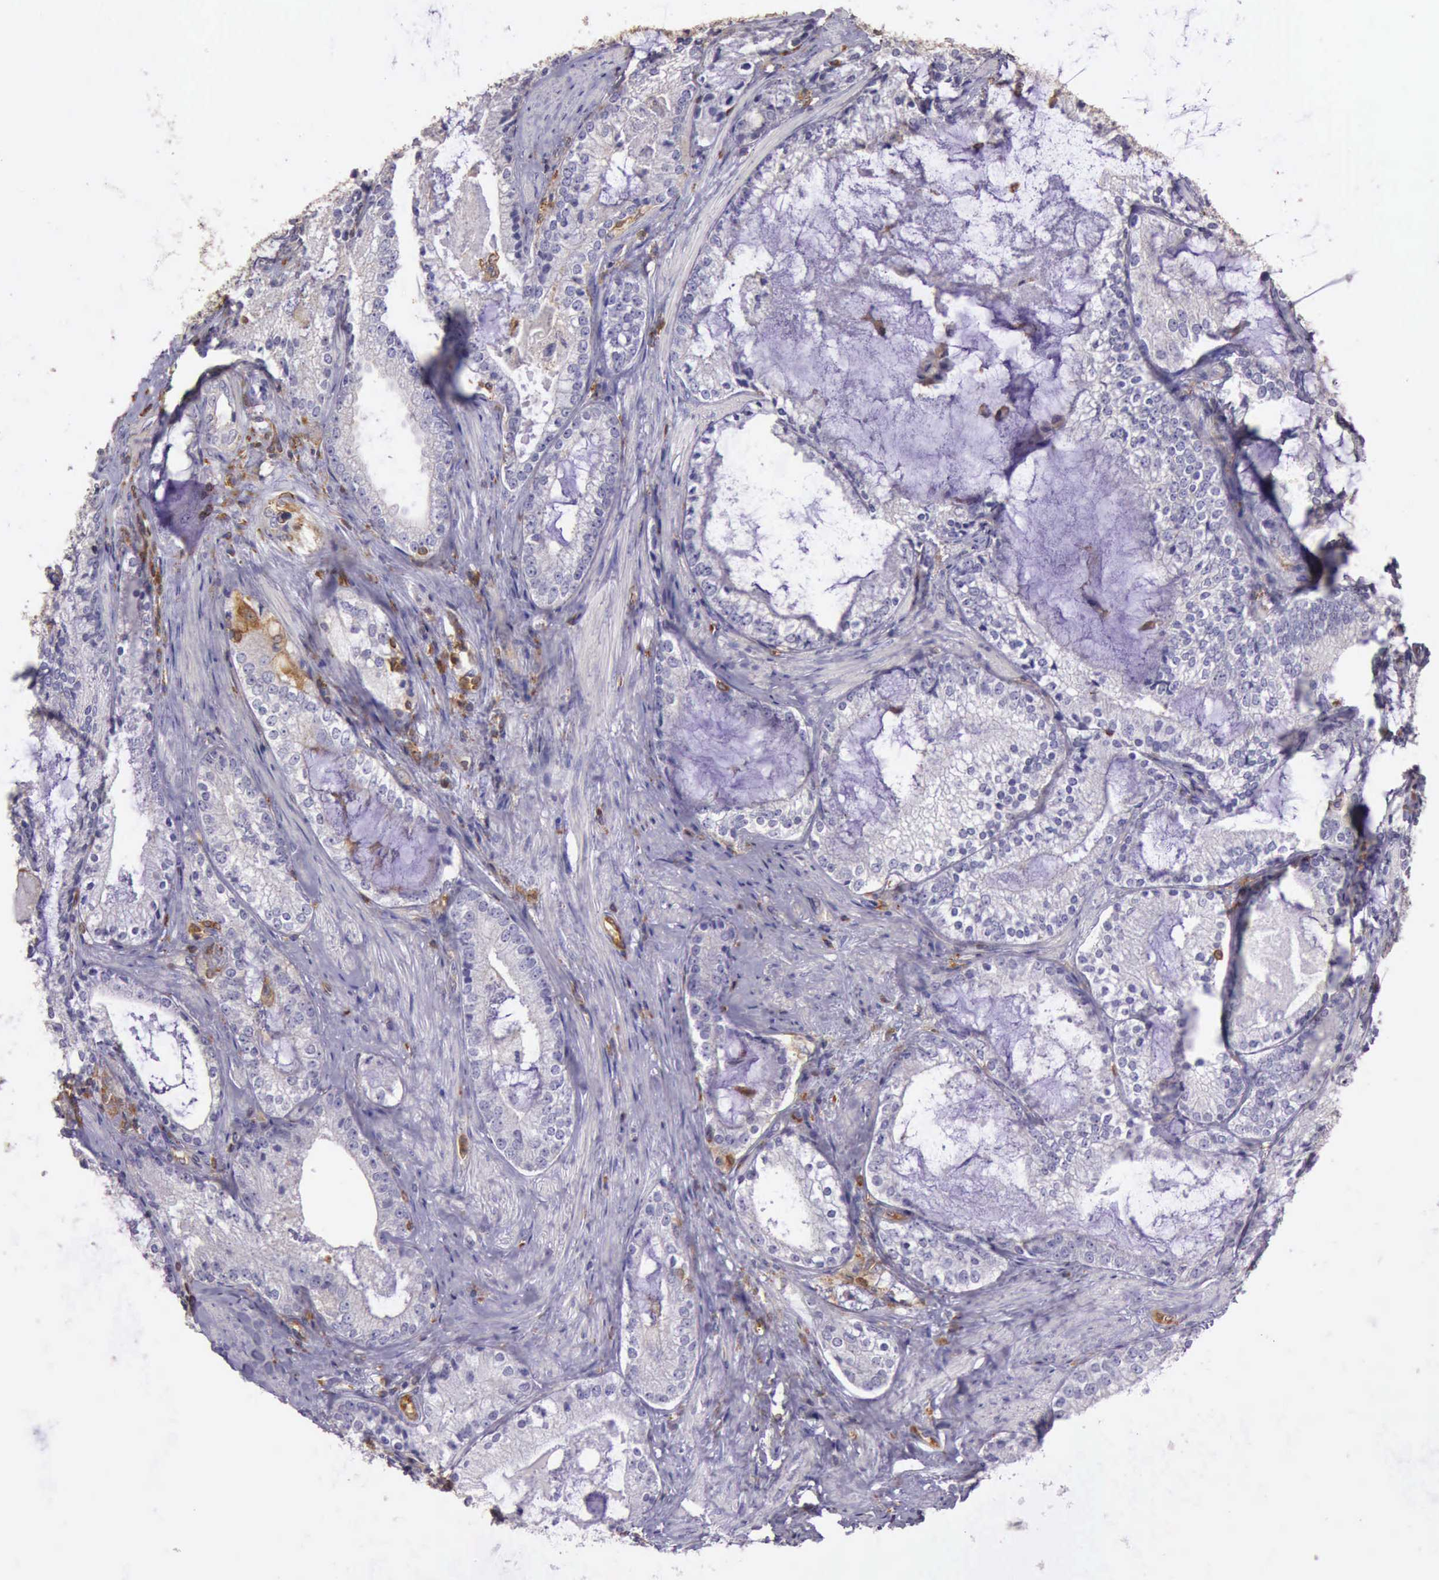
{"staining": {"intensity": "weak", "quantity": "<25%", "location": "cytoplasmic/membranous"}, "tissue": "prostate cancer", "cell_type": "Tumor cells", "image_type": "cancer", "snomed": [{"axis": "morphology", "description": "Adenocarcinoma, High grade"}, {"axis": "topography", "description": "Prostate"}], "caption": "Protein analysis of prostate cancer (high-grade adenocarcinoma) exhibits no significant staining in tumor cells.", "gene": "ARHGAP4", "patient": {"sex": "male", "age": 63}}